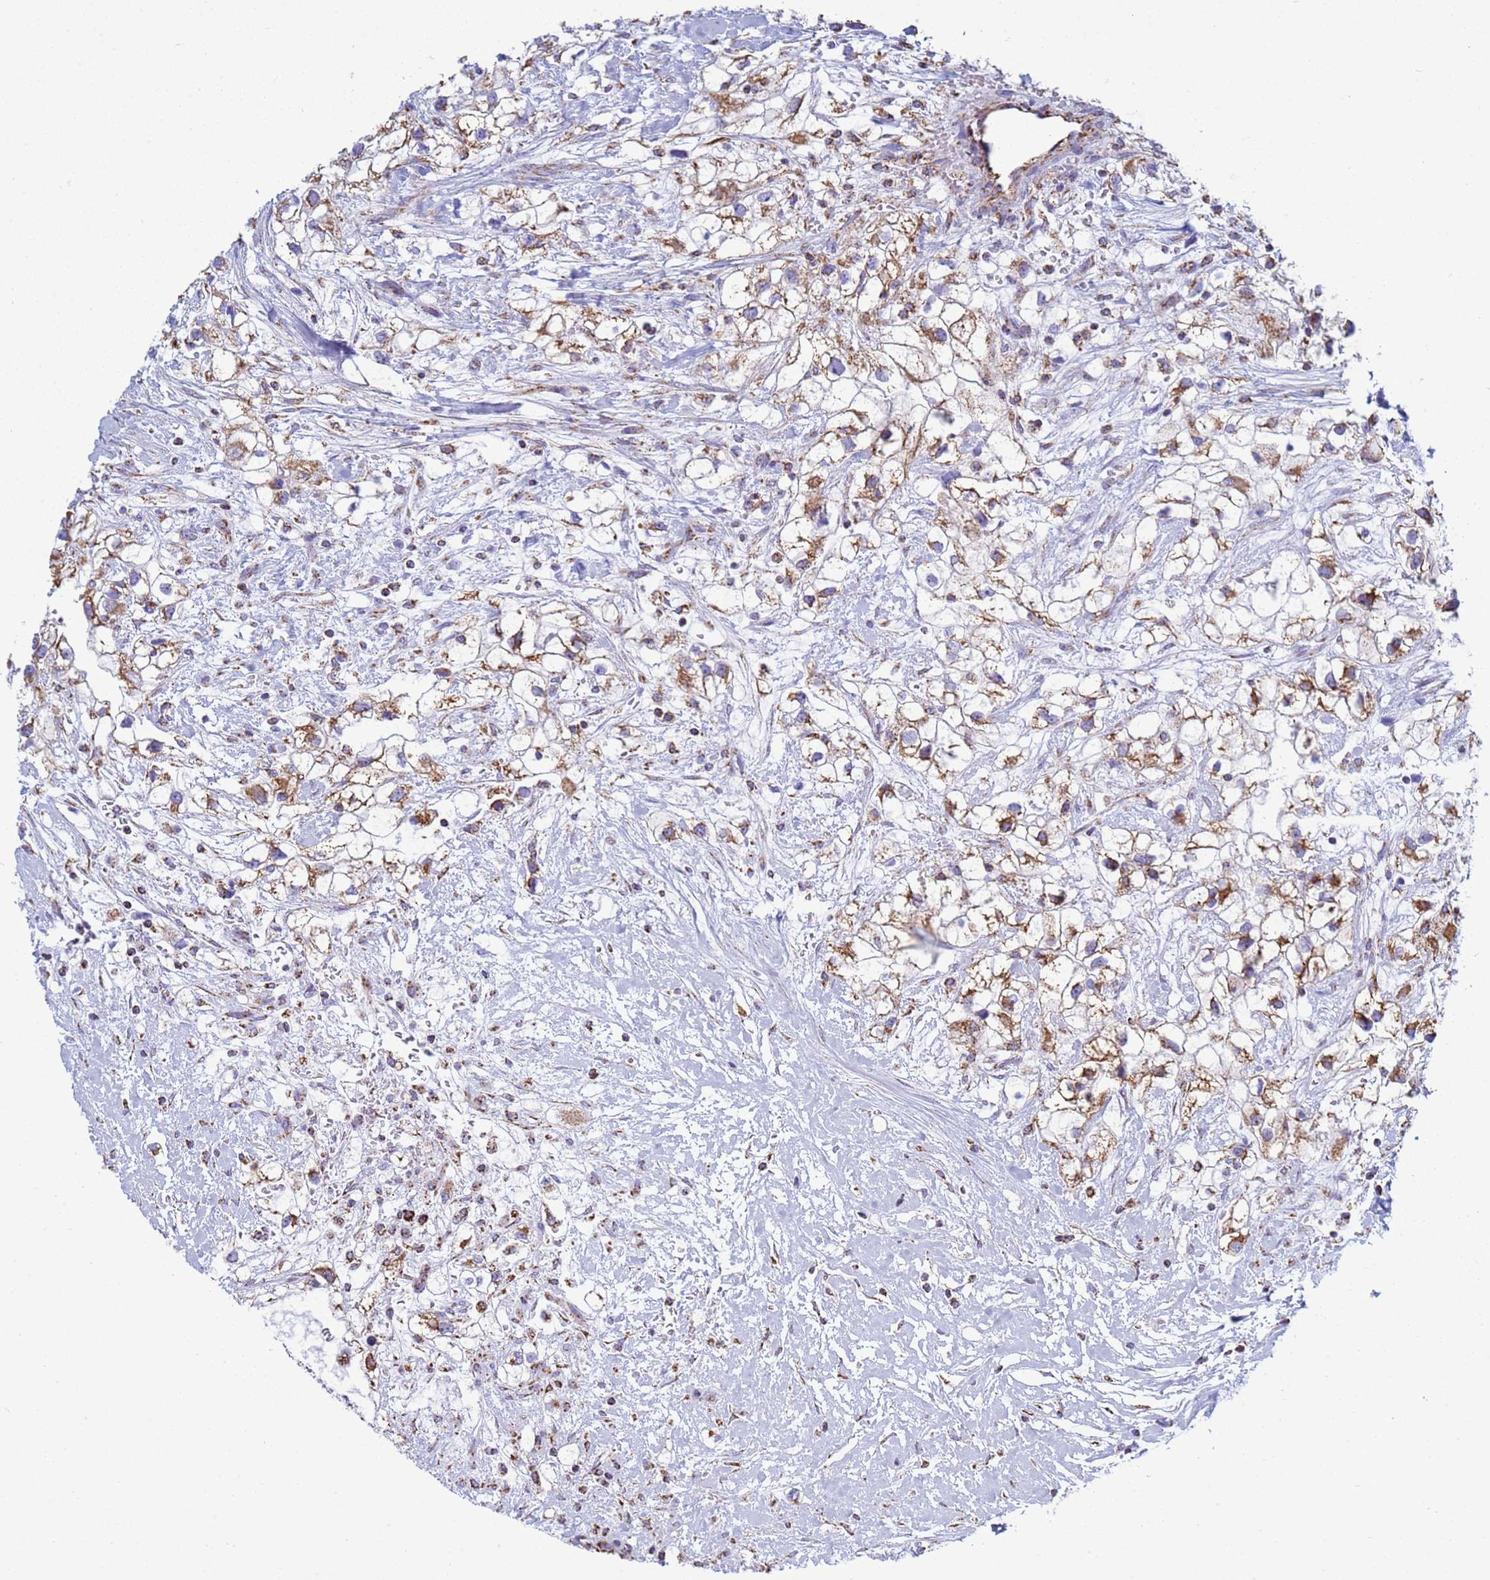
{"staining": {"intensity": "moderate", "quantity": ">75%", "location": "cytoplasmic/membranous"}, "tissue": "renal cancer", "cell_type": "Tumor cells", "image_type": "cancer", "snomed": [{"axis": "morphology", "description": "Adenocarcinoma, NOS"}, {"axis": "topography", "description": "Kidney"}], "caption": "Tumor cells exhibit medium levels of moderate cytoplasmic/membranous positivity in approximately >75% of cells in renal cancer (adenocarcinoma).", "gene": "COQ4", "patient": {"sex": "male", "age": 59}}